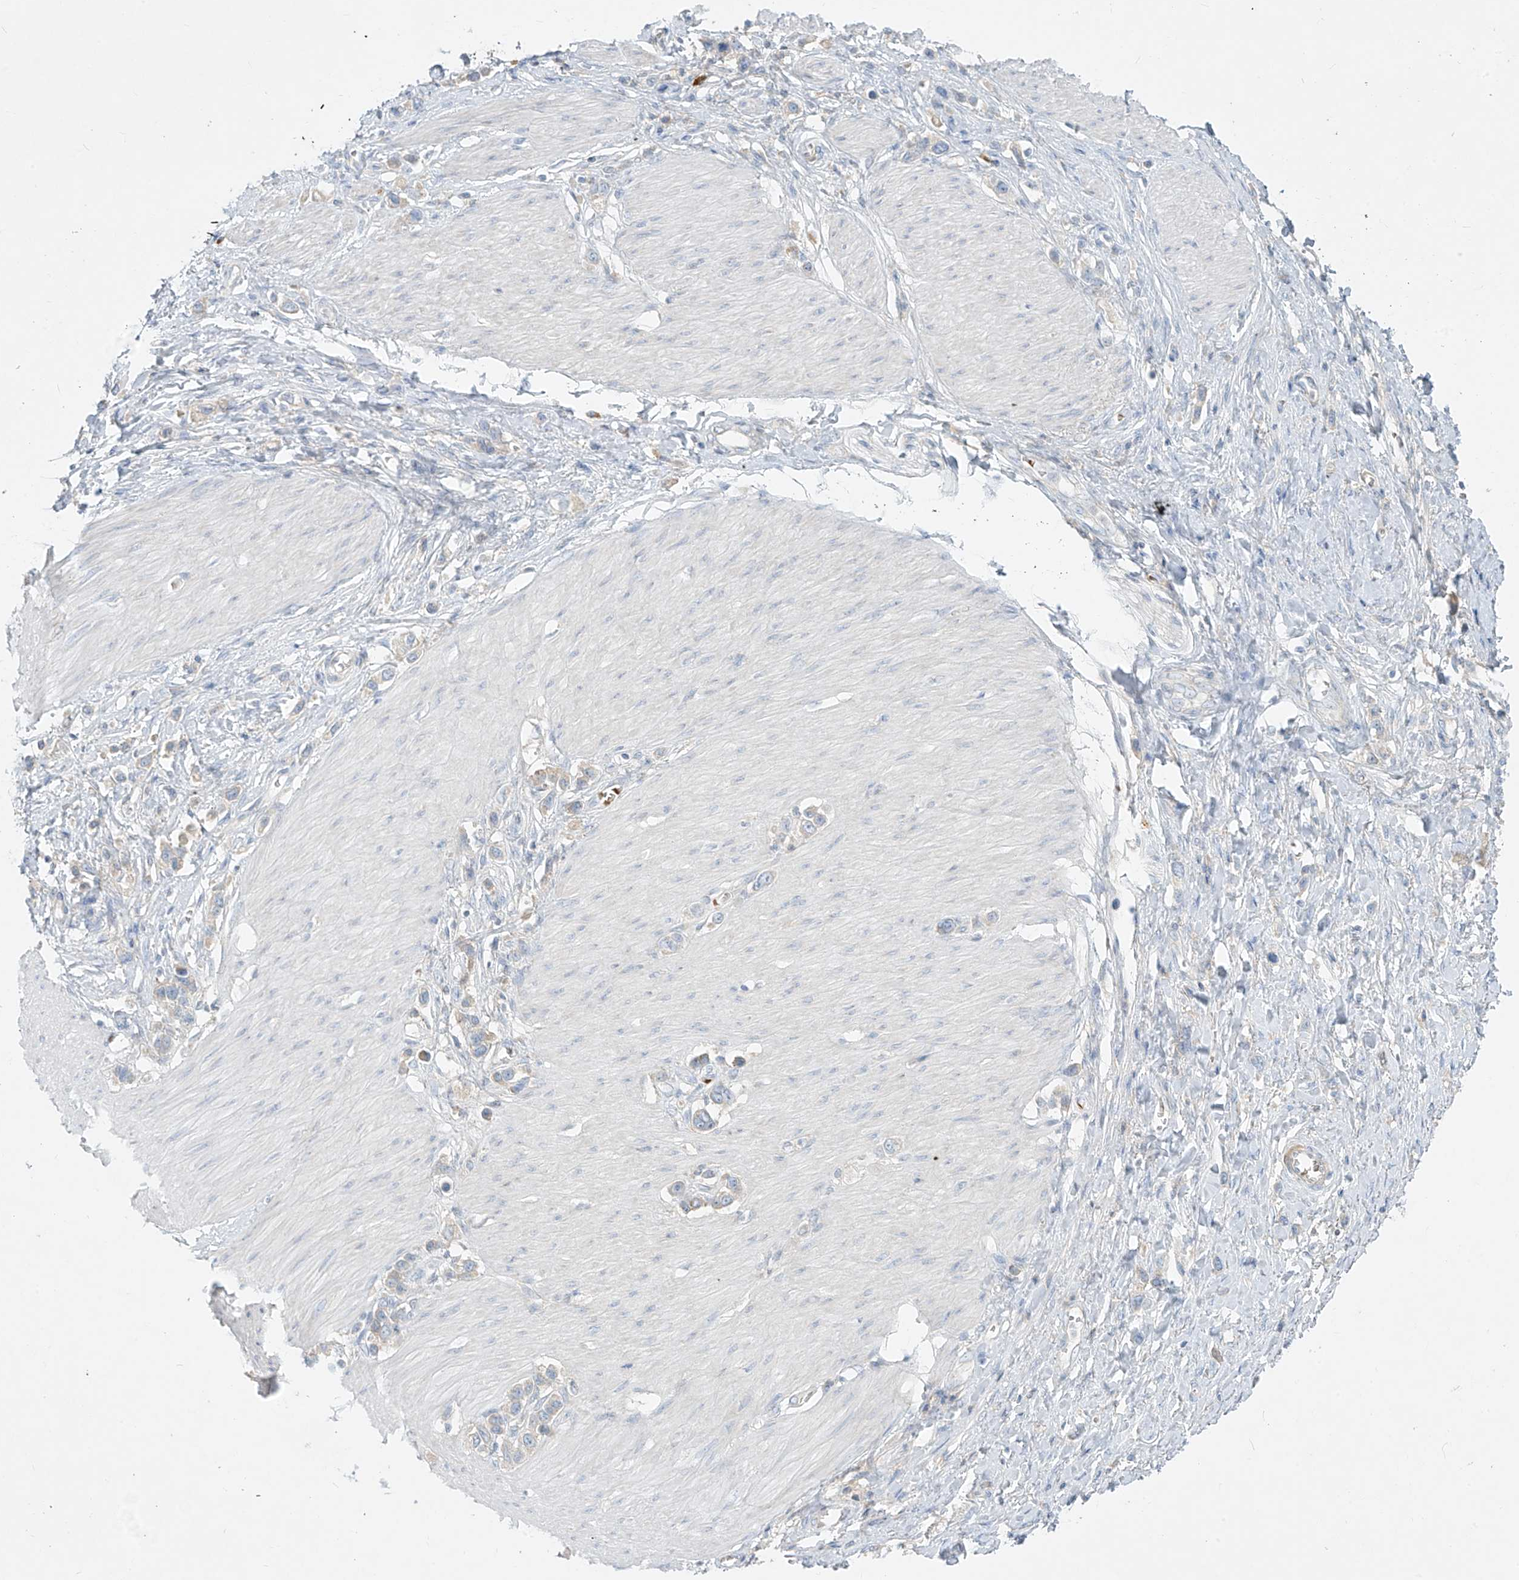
{"staining": {"intensity": "weak", "quantity": "<25%", "location": "cytoplasmic/membranous"}, "tissue": "stomach cancer", "cell_type": "Tumor cells", "image_type": "cancer", "snomed": [{"axis": "morphology", "description": "Normal tissue, NOS"}, {"axis": "morphology", "description": "Adenocarcinoma, NOS"}, {"axis": "topography", "description": "Stomach, upper"}, {"axis": "topography", "description": "Stomach"}], "caption": "Immunohistochemistry (IHC) photomicrograph of stomach cancer stained for a protein (brown), which shows no staining in tumor cells. (Stains: DAB immunohistochemistry with hematoxylin counter stain, Microscopy: brightfield microscopy at high magnification).", "gene": "DGKQ", "patient": {"sex": "female", "age": 65}}